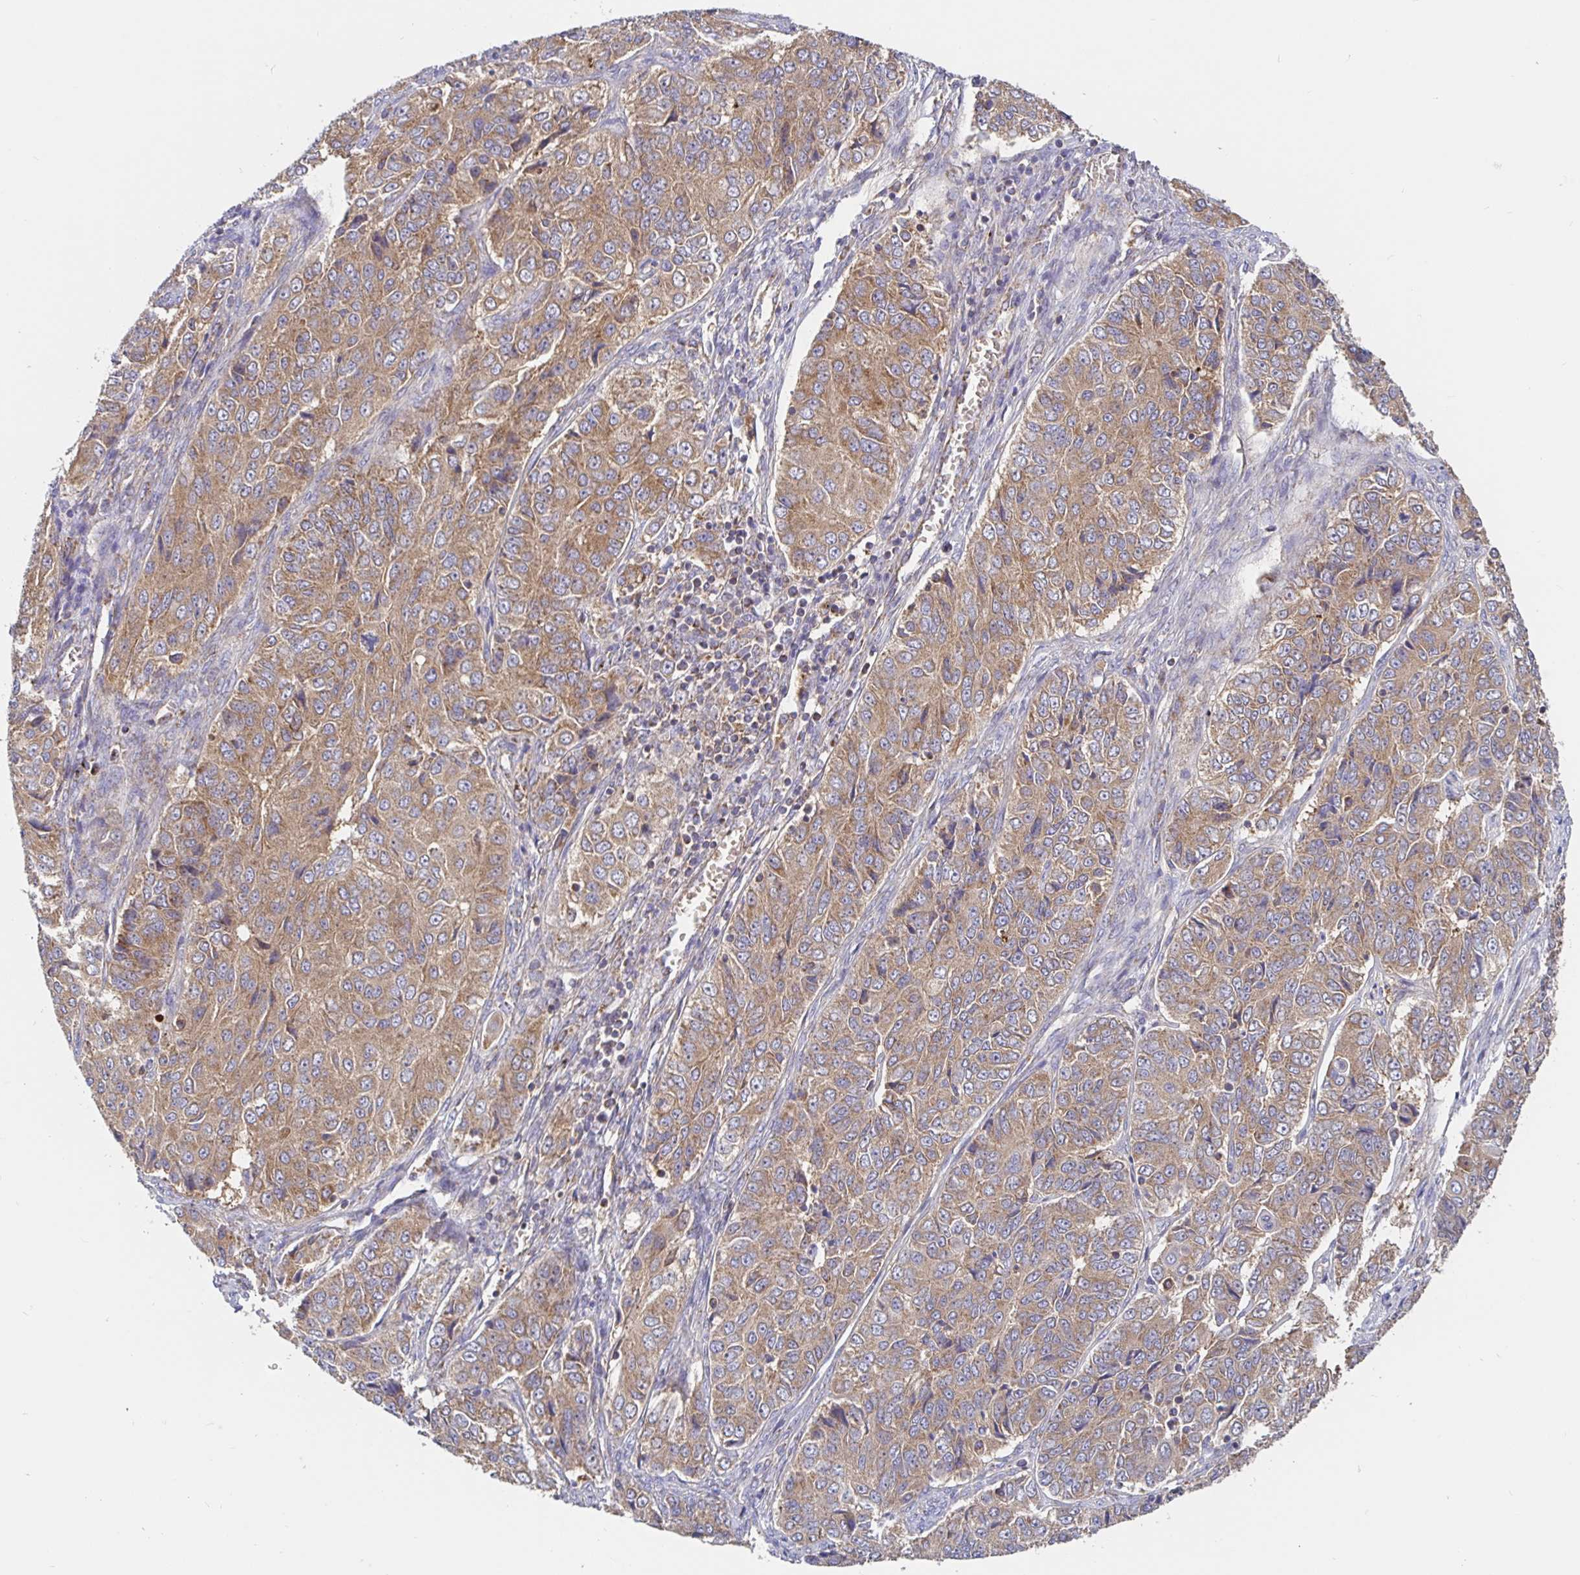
{"staining": {"intensity": "moderate", "quantity": ">75%", "location": "cytoplasmic/membranous"}, "tissue": "ovarian cancer", "cell_type": "Tumor cells", "image_type": "cancer", "snomed": [{"axis": "morphology", "description": "Carcinoma, endometroid"}, {"axis": "topography", "description": "Ovary"}], "caption": "This histopathology image exhibits immunohistochemistry (IHC) staining of human ovarian endometroid carcinoma, with medium moderate cytoplasmic/membranous positivity in approximately >75% of tumor cells.", "gene": "PRDX3", "patient": {"sex": "female", "age": 51}}